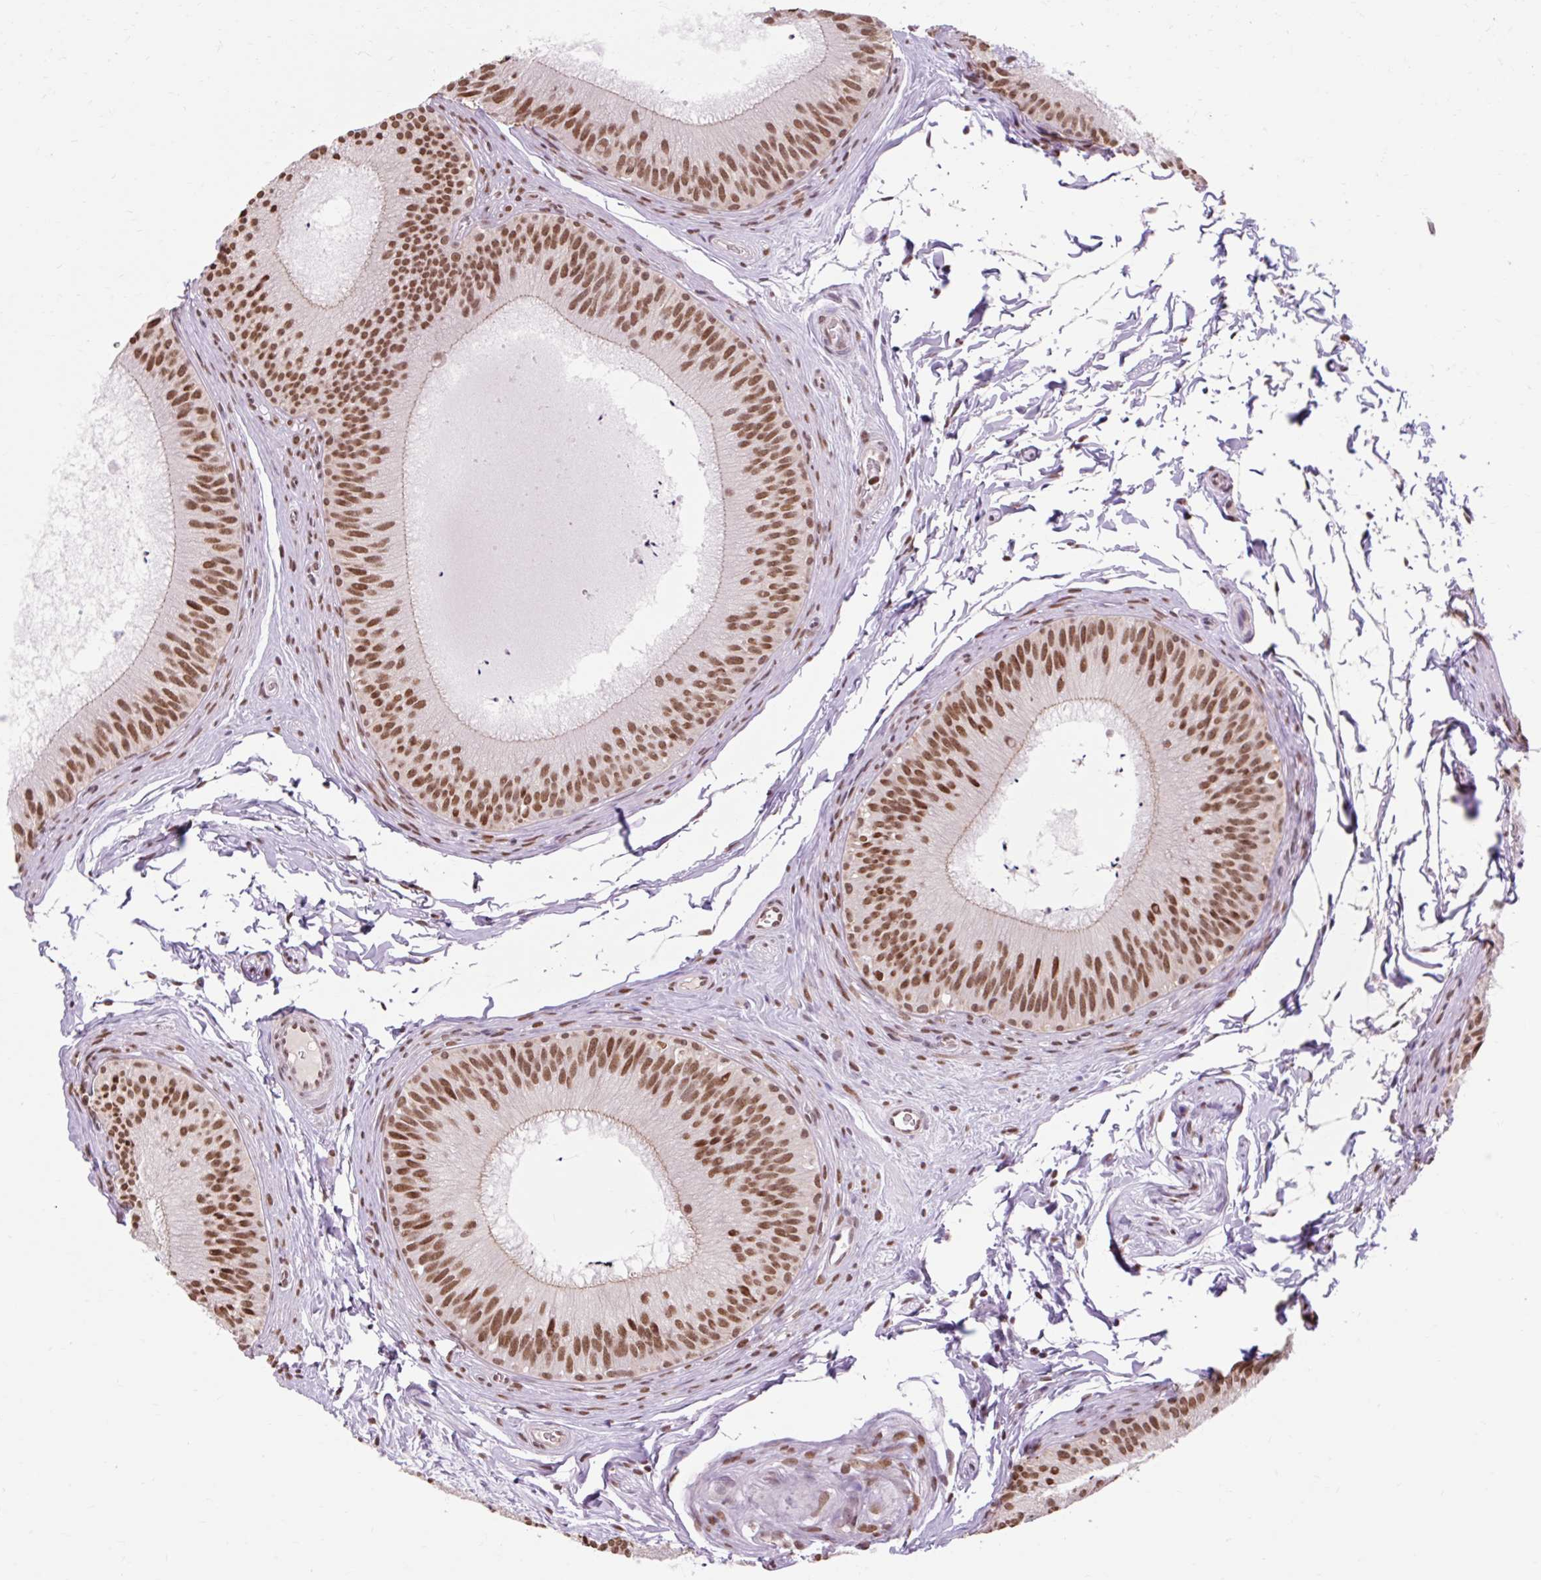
{"staining": {"intensity": "strong", "quantity": ">75%", "location": "nuclear"}, "tissue": "epididymis", "cell_type": "Glandular cells", "image_type": "normal", "snomed": [{"axis": "morphology", "description": "Normal tissue, NOS"}, {"axis": "topography", "description": "Epididymis"}], "caption": "Glandular cells reveal high levels of strong nuclear staining in approximately >75% of cells in unremarkable human epididymis. (Stains: DAB in brown, nuclei in blue, Microscopy: brightfield microscopy at high magnification).", "gene": "ENSG00000261832", "patient": {"sex": "male", "age": 24}}